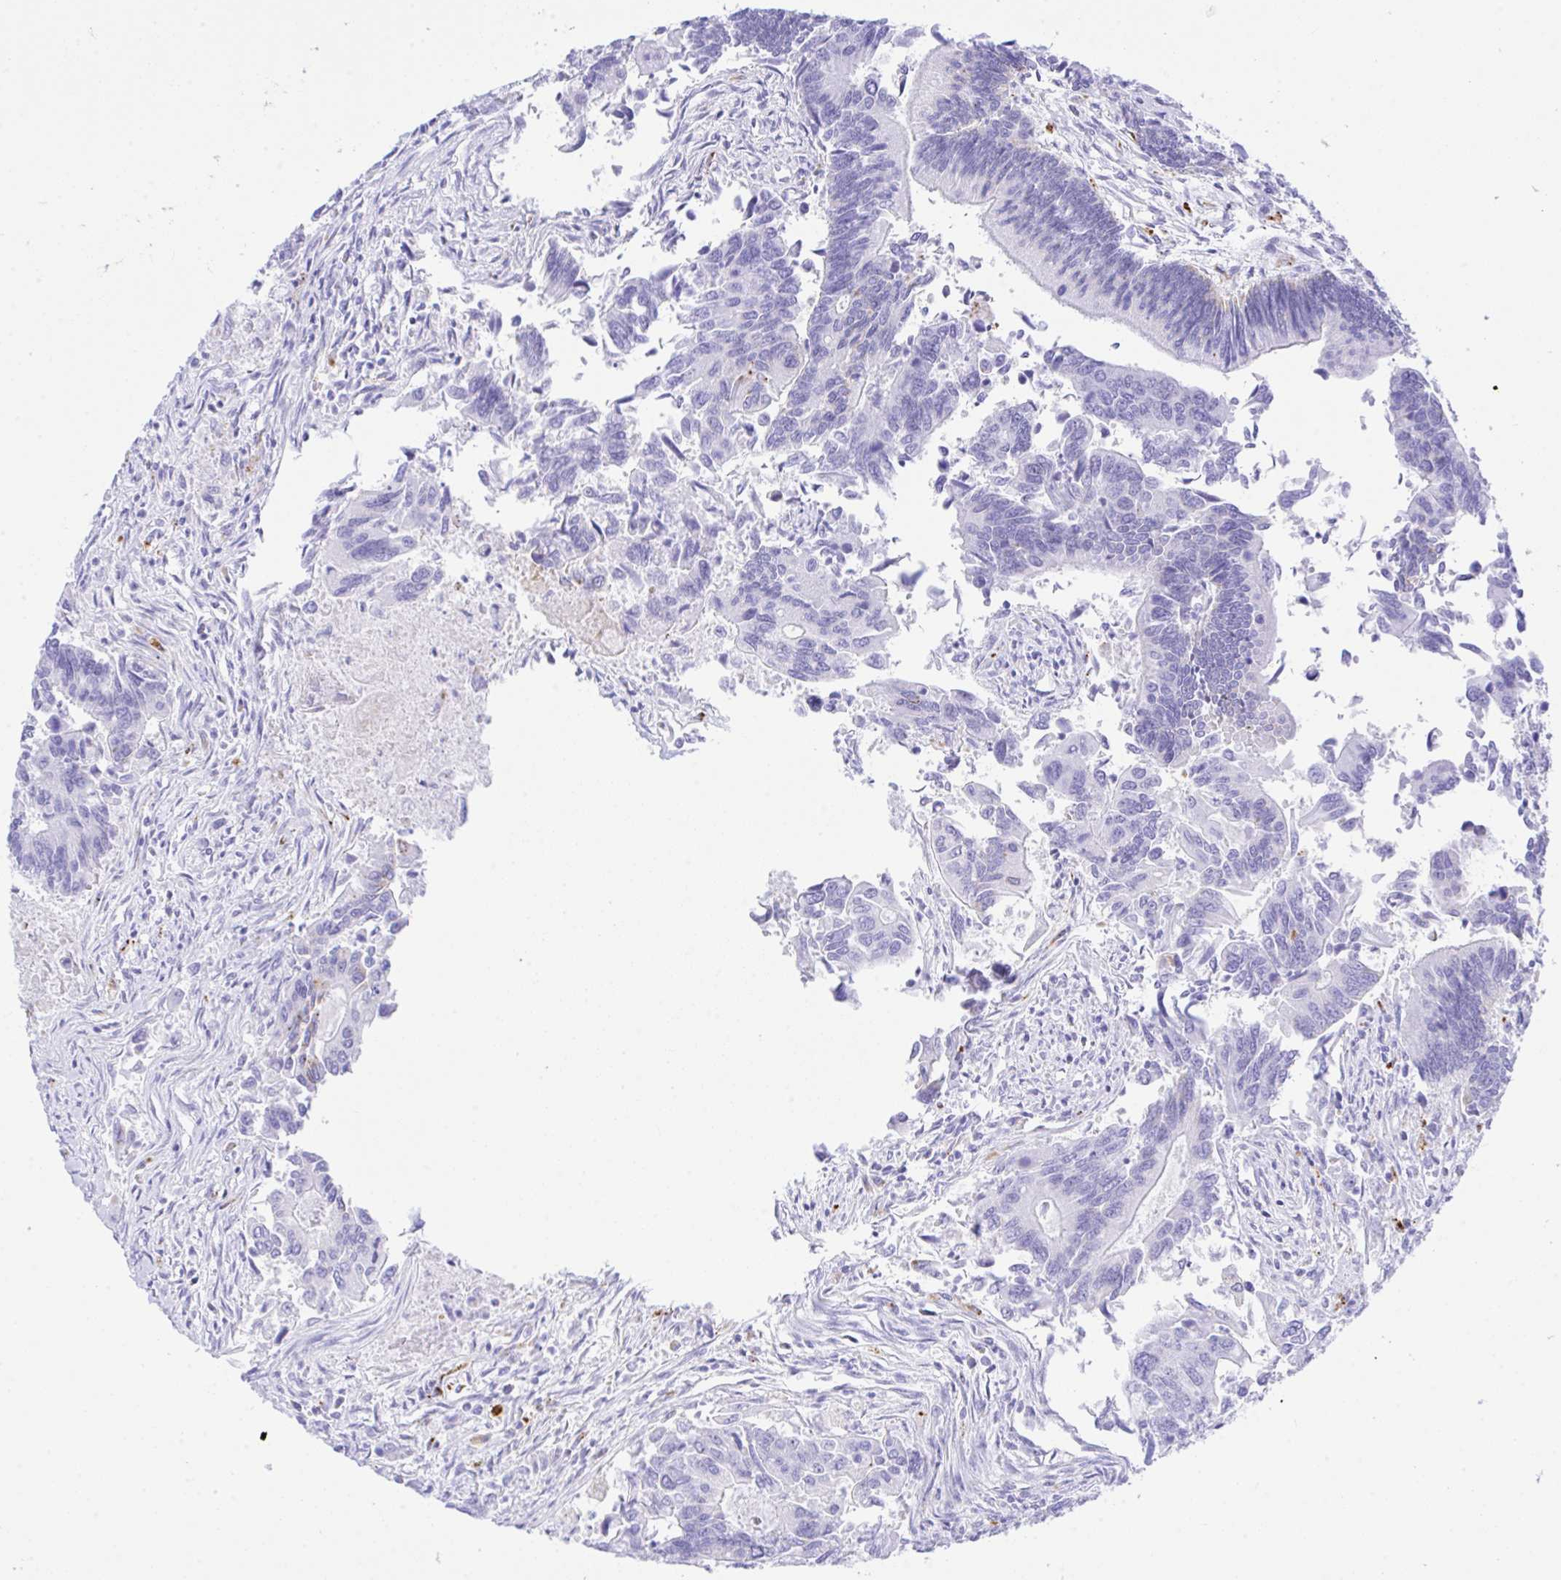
{"staining": {"intensity": "negative", "quantity": "none", "location": "none"}, "tissue": "colorectal cancer", "cell_type": "Tumor cells", "image_type": "cancer", "snomed": [{"axis": "morphology", "description": "Adenocarcinoma, NOS"}, {"axis": "topography", "description": "Colon"}], "caption": "Immunohistochemical staining of human colorectal cancer reveals no significant positivity in tumor cells. (DAB (3,3'-diaminobenzidine) immunohistochemistry, high magnification).", "gene": "SELENOV", "patient": {"sex": "female", "age": 67}}